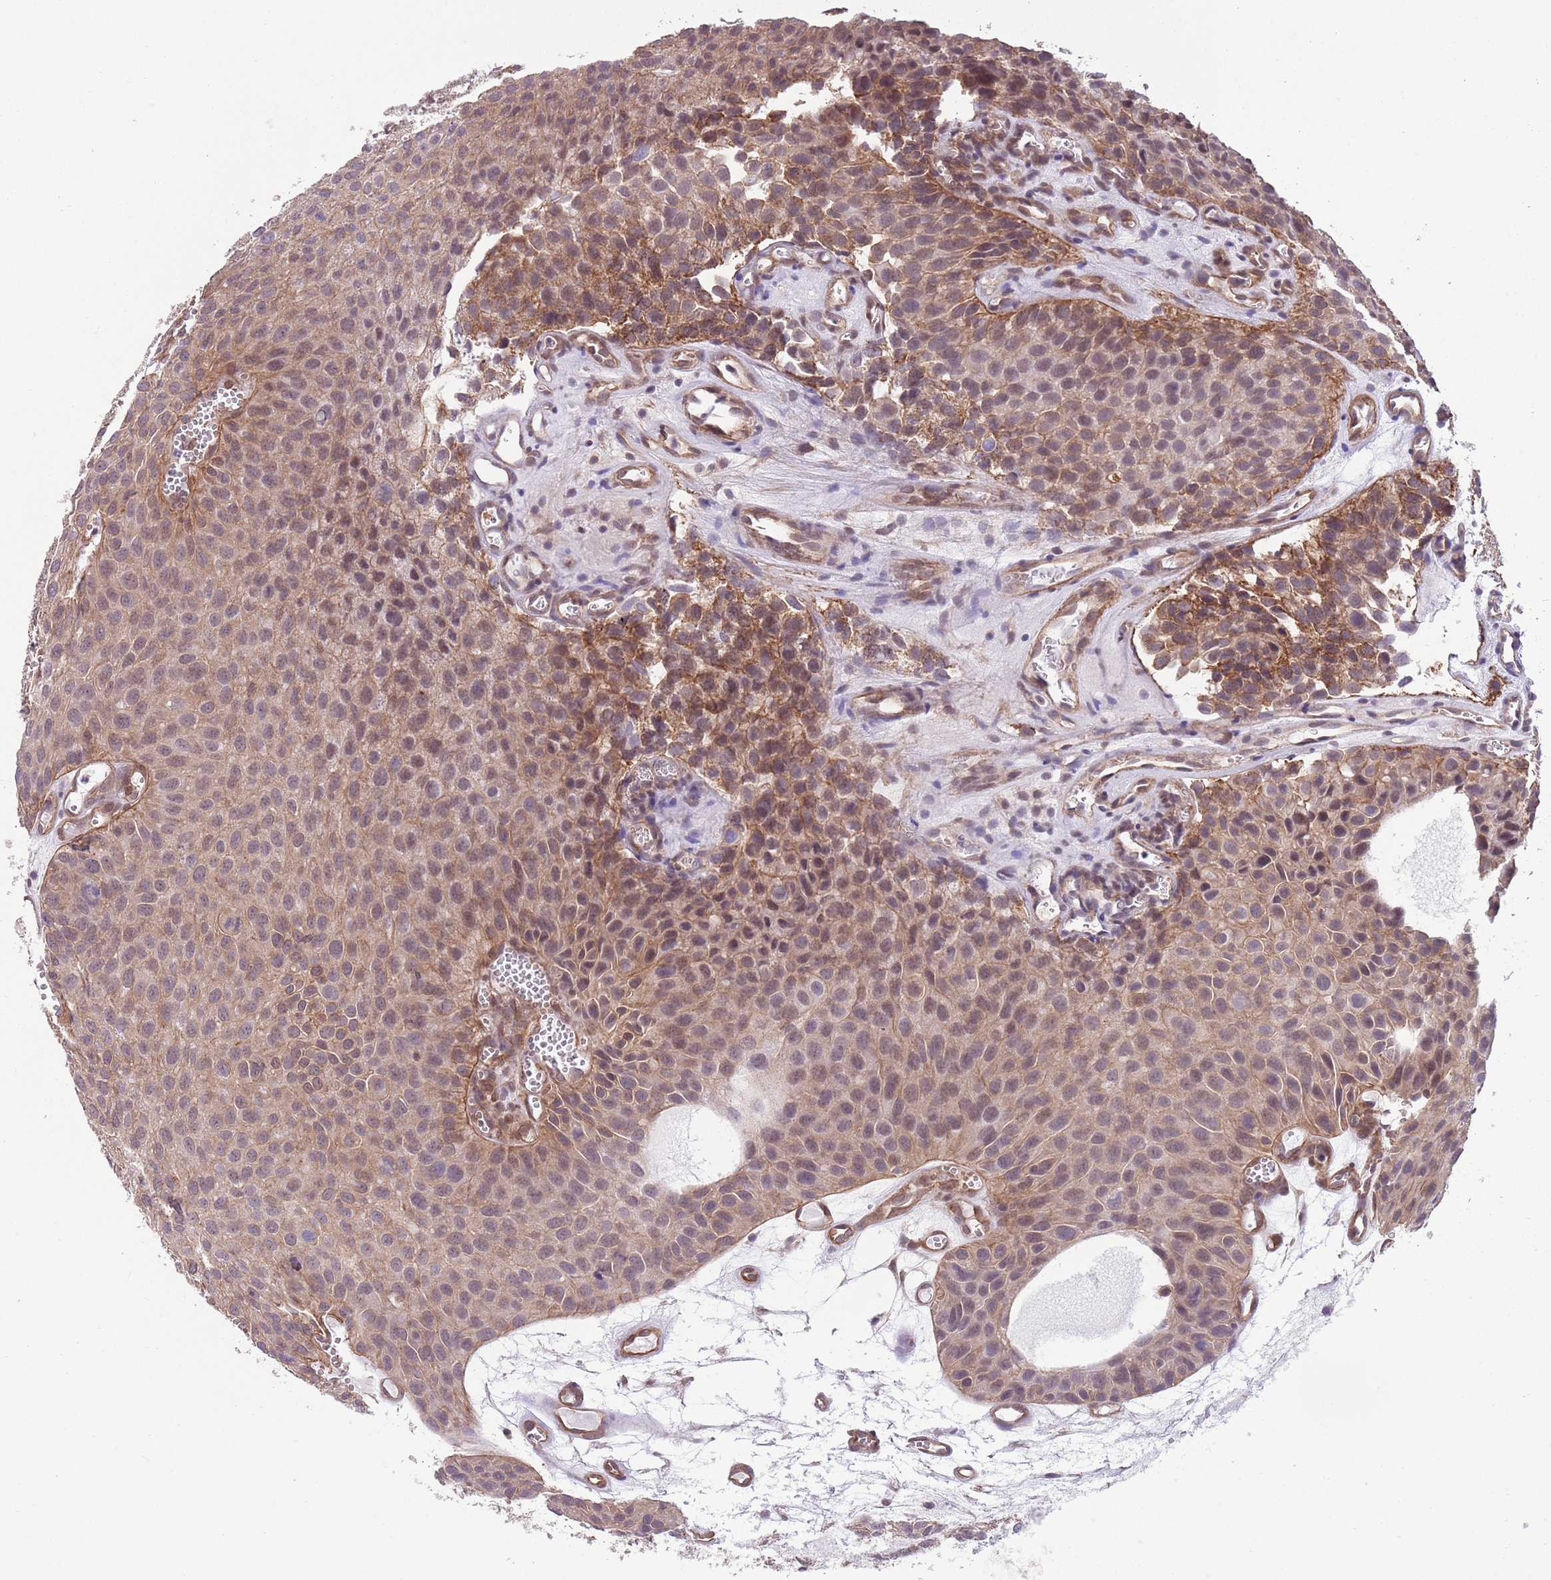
{"staining": {"intensity": "moderate", "quantity": ">75%", "location": "cytoplasmic/membranous,nuclear"}, "tissue": "urothelial cancer", "cell_type": "Tumor cells", "image_type": "cancer", "snomed": [{"axis": "morphology", "description": "Urothelial carcinoma, Low grade"}, {"axis": "topography", "description": "Urinary bladder"}], "caption": "A high-resolution photomicrograph shows IHC staining of low-grade urothelial carcinoma, which displays moderate cytoplasmic/membranous and nuclear positivity in about >75% of tumor cells.", "gene": "CREBZF", "patient": {"sex": "male", "age": 88}}